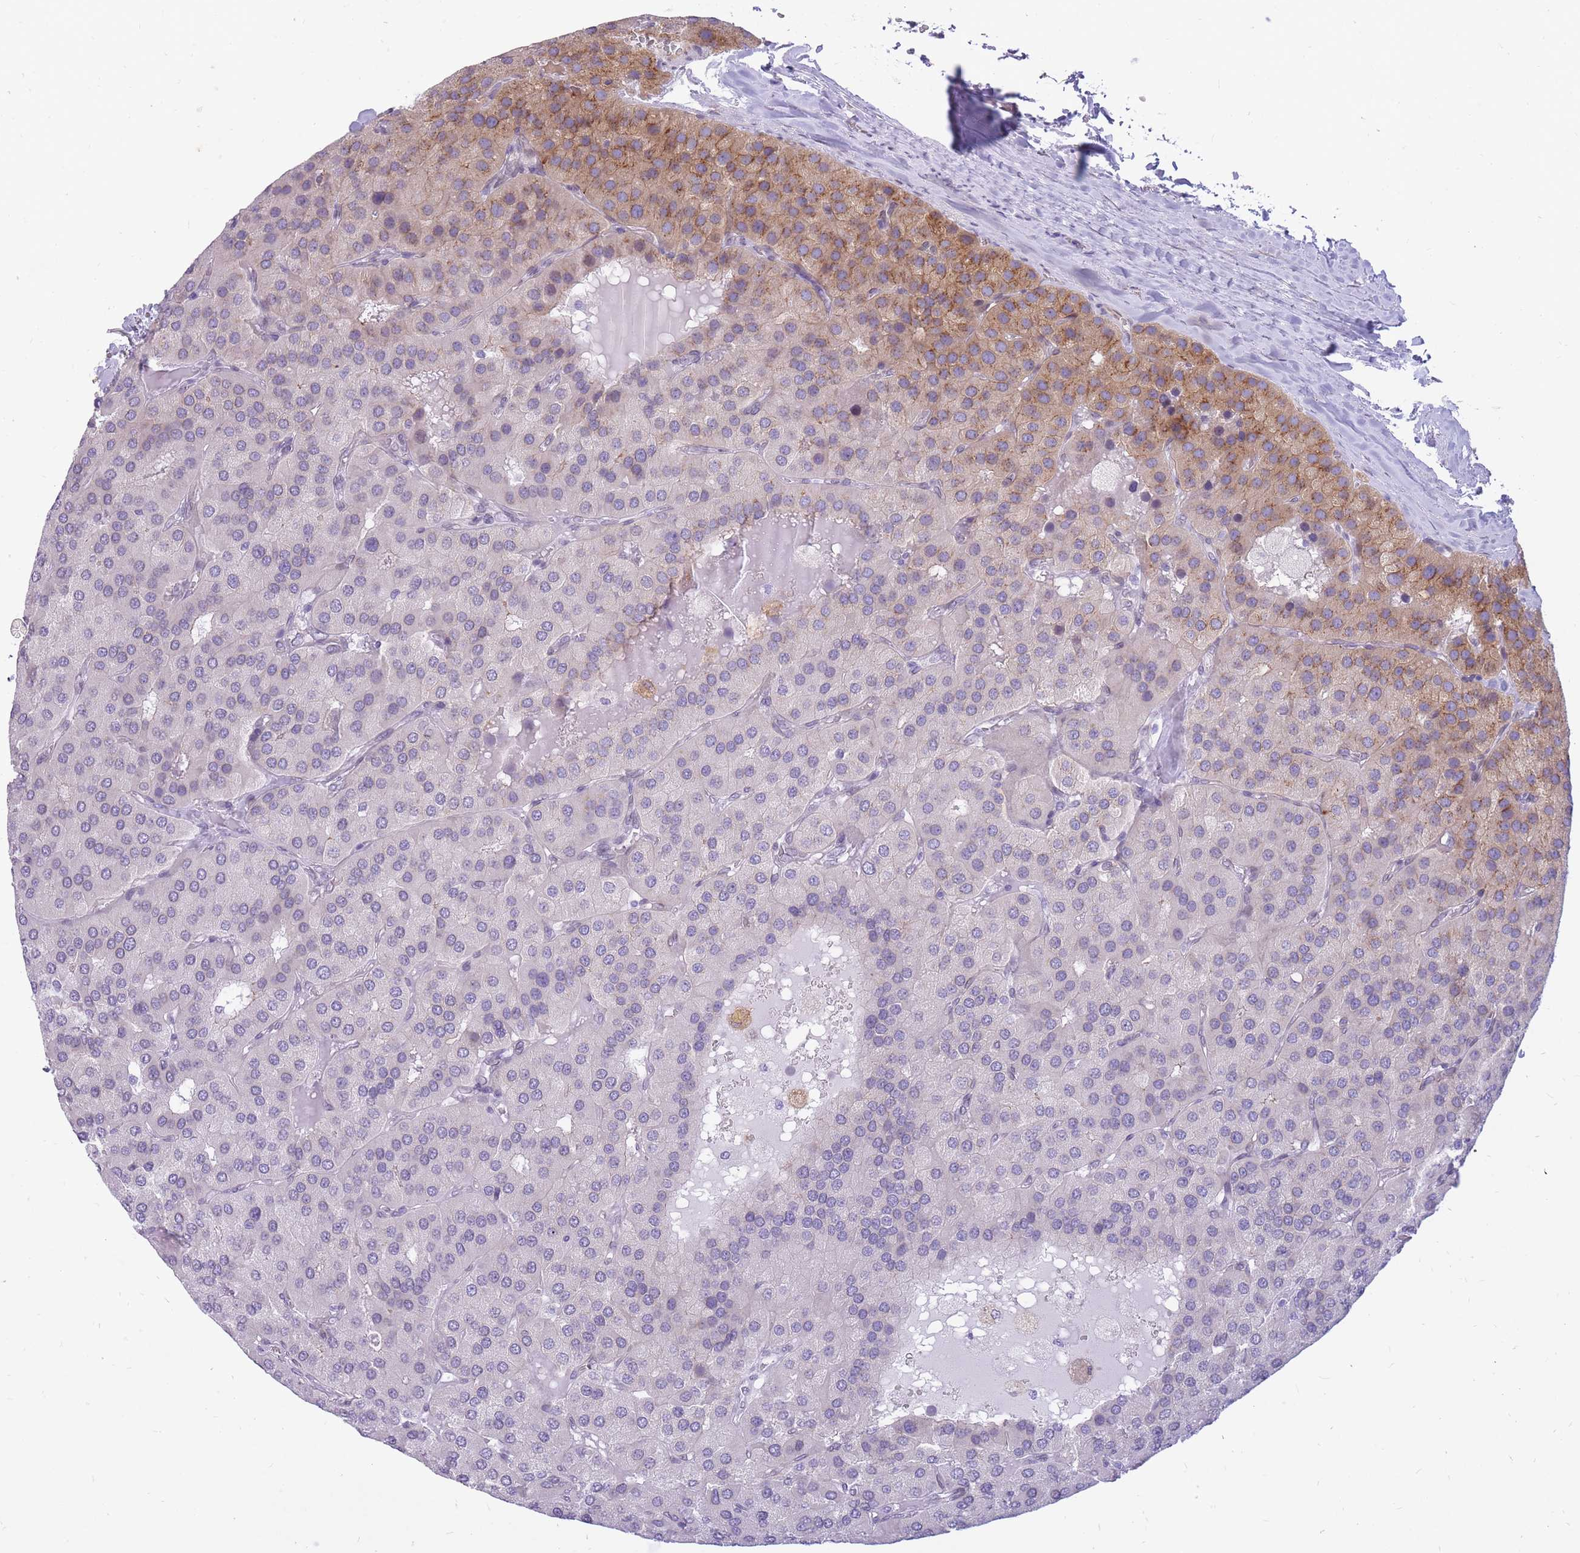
{"staining": {"intensity": "moderate", "quantity": "<25%", "location": "cytoplasmic/membranous"}, "tissue": "parathyroid gland", "cell_type": "Glandular cells", "image_type": "normal", "snomed": [{"axis": "morphology", "description": "Normal tissue, NOS"}, {"axis": "morphology", "description": "Adenoma, NOS"}, {"axis": "topography", "description": "Parathyroid gland"}], "caption": "This micrograph exhibits immunohistochemistry staining of benign human parathyroid gland, with low moderate cytoplasmic/membranous expression in about <25% of glandular cells.", "gene": "HOOK2", "patient": {"sex": "female", "age": 86}}